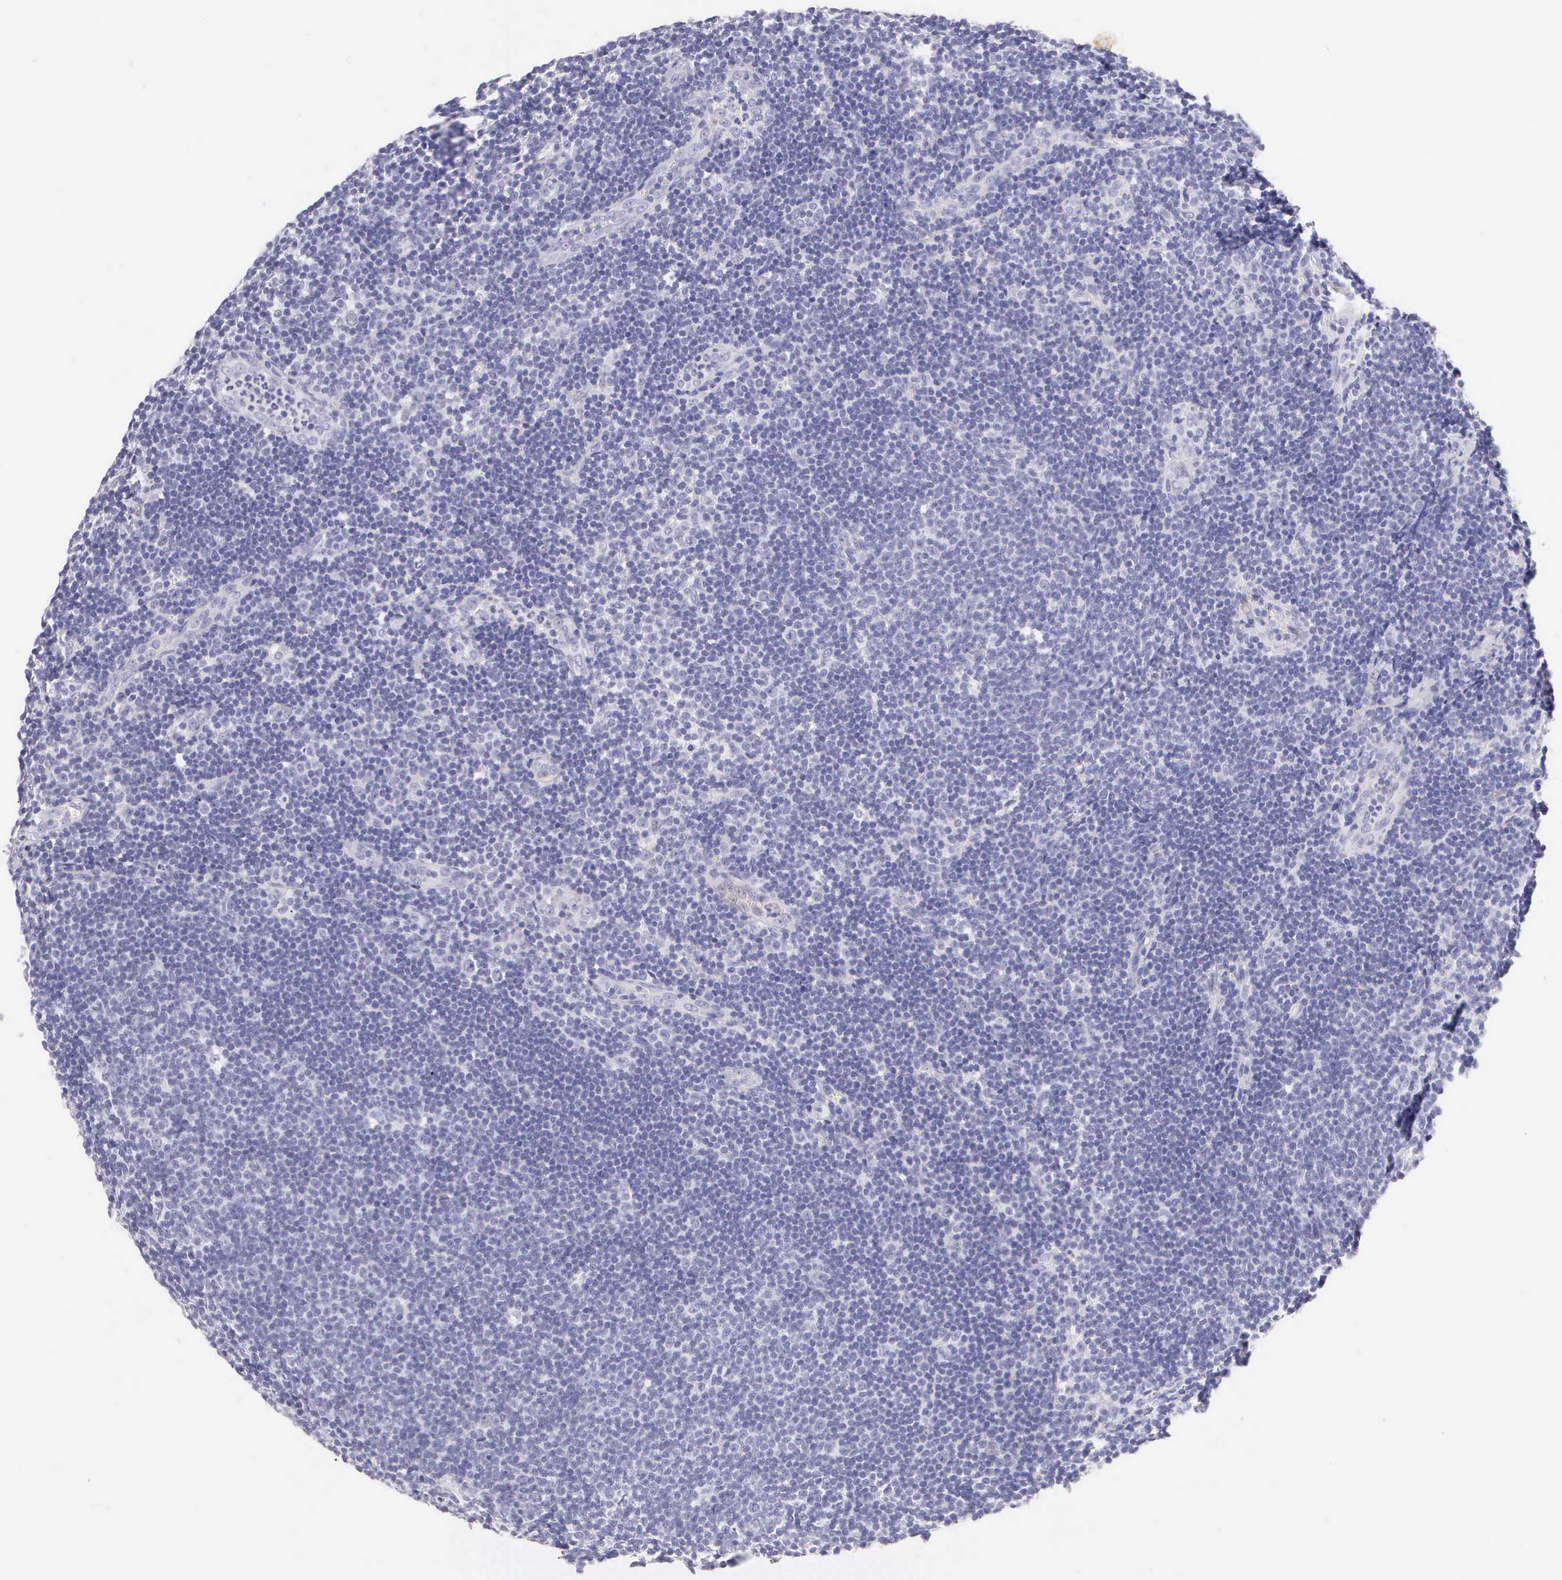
{"staining": {"intensity": "negative", "quantity": "none", "location": "none"}, "tissue": "lymphoma", "cell_type": "Tumor cells", "image_type": "cancer", "snomed": [{"axis": "morphology", "description": "Malignant lymphoma, non-Hodgkin's type, Low grade"}, {"axis": "topography", "description": "Lymph node"}], "caption": "High magnification brightfield microscopy of lymphoma stained with DAB (3,3'-diaminobenzidine) (brown) and counterstained with hematoxylin (blue): tumor cells show no significant positivity.", "gene": "KRT17", "patient": {"sex": "male", "age": 49}}